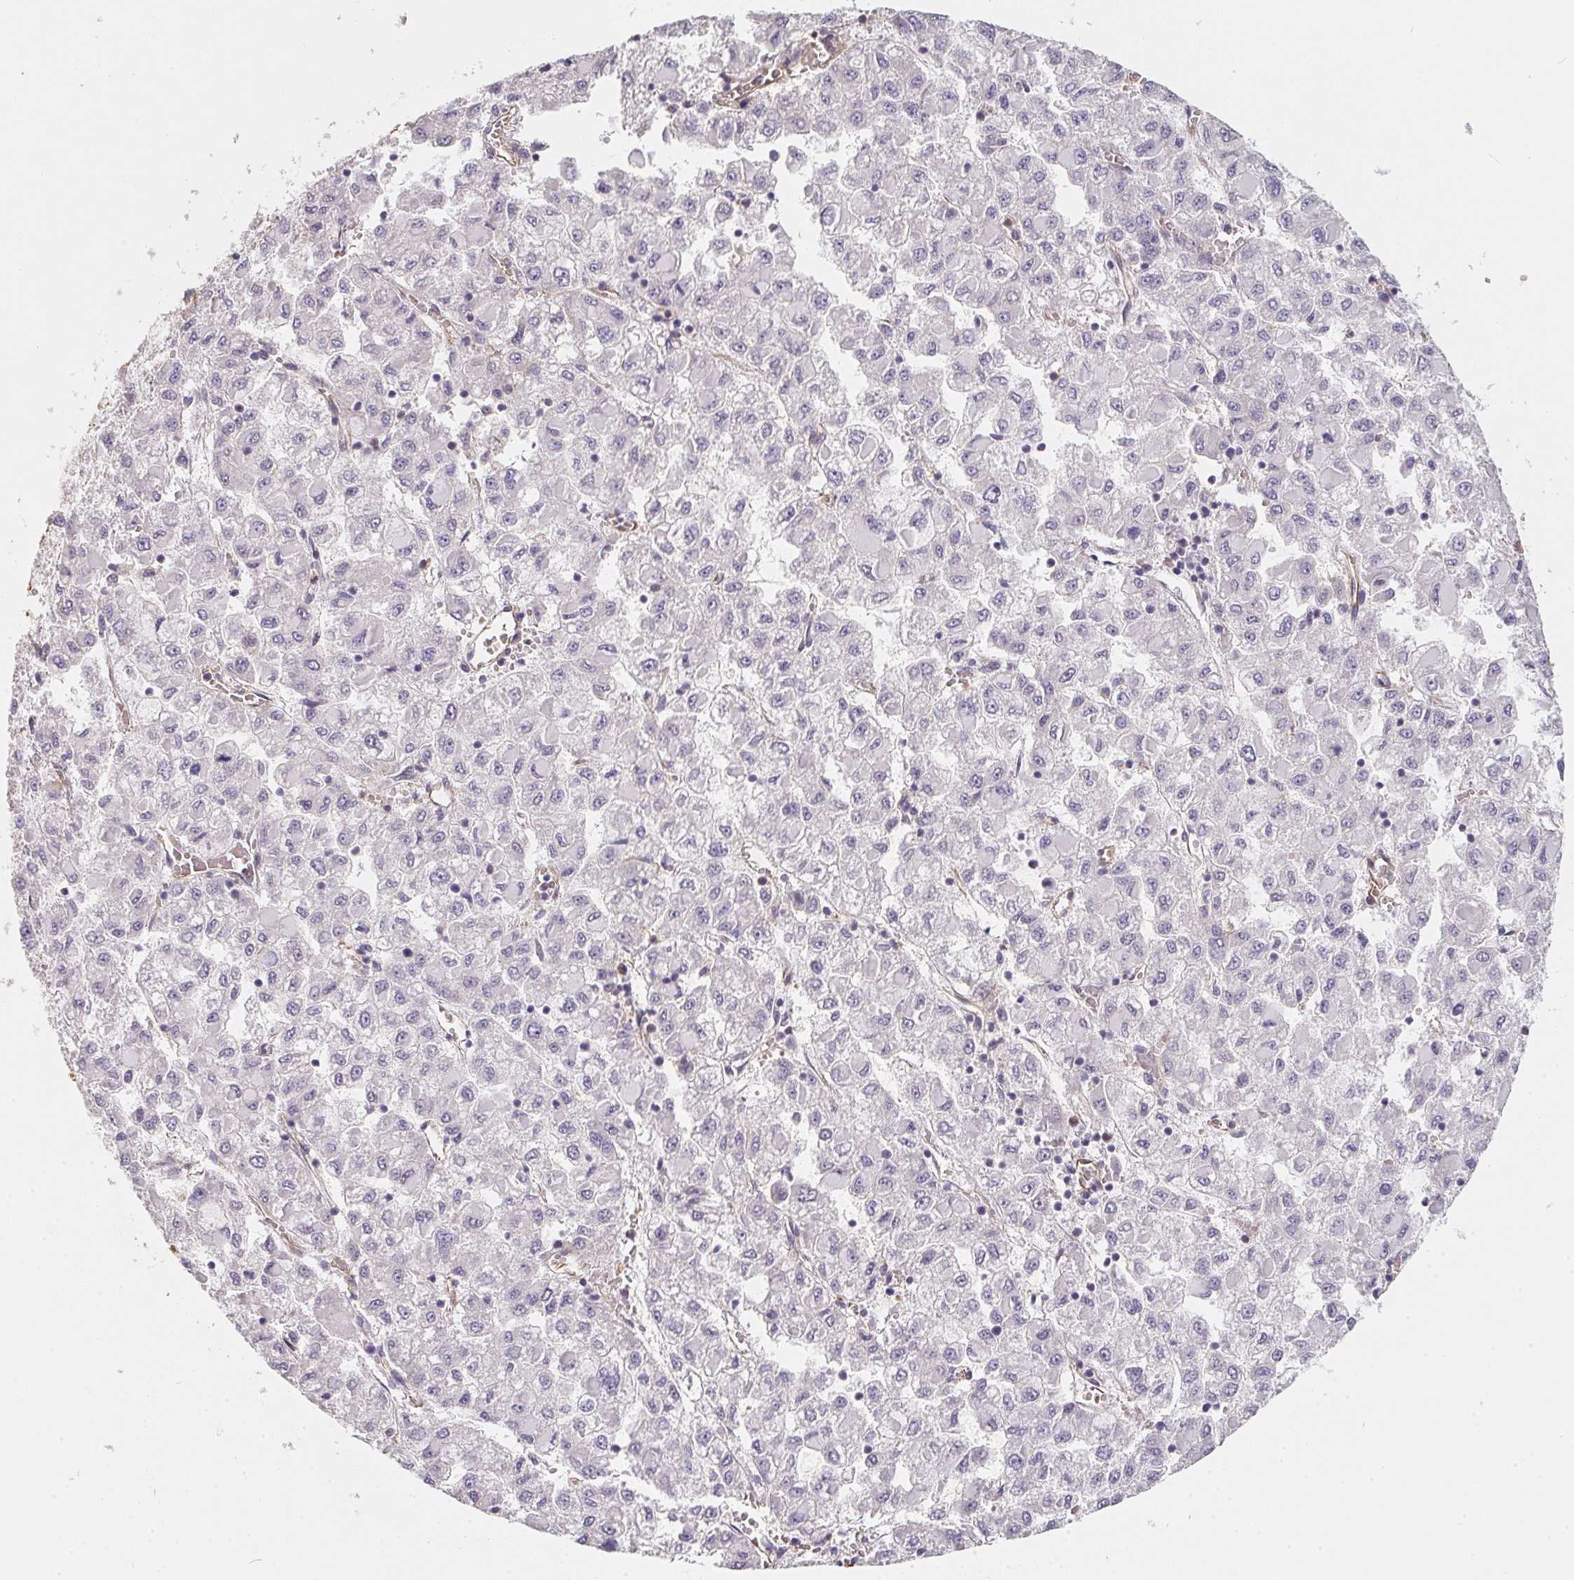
{"staining": {"intensity": "negative", "quantity": "none", "location": "none"}, "tissue": "liver cancer", "cell_type": "Tumor cells", "image_type": "cancer", "snomed": [{"axis": "morphology", "description": "Carcinoma, Hepatocellular, NOS"}, {"axis": "topography", "description": "Liver"}], "caption": "The image shows no significant staining in tumor cells of liver hepatocellular carcinoma.", "gene": "TBKBP1", "patient": {"sex": "male", "age": 40}}